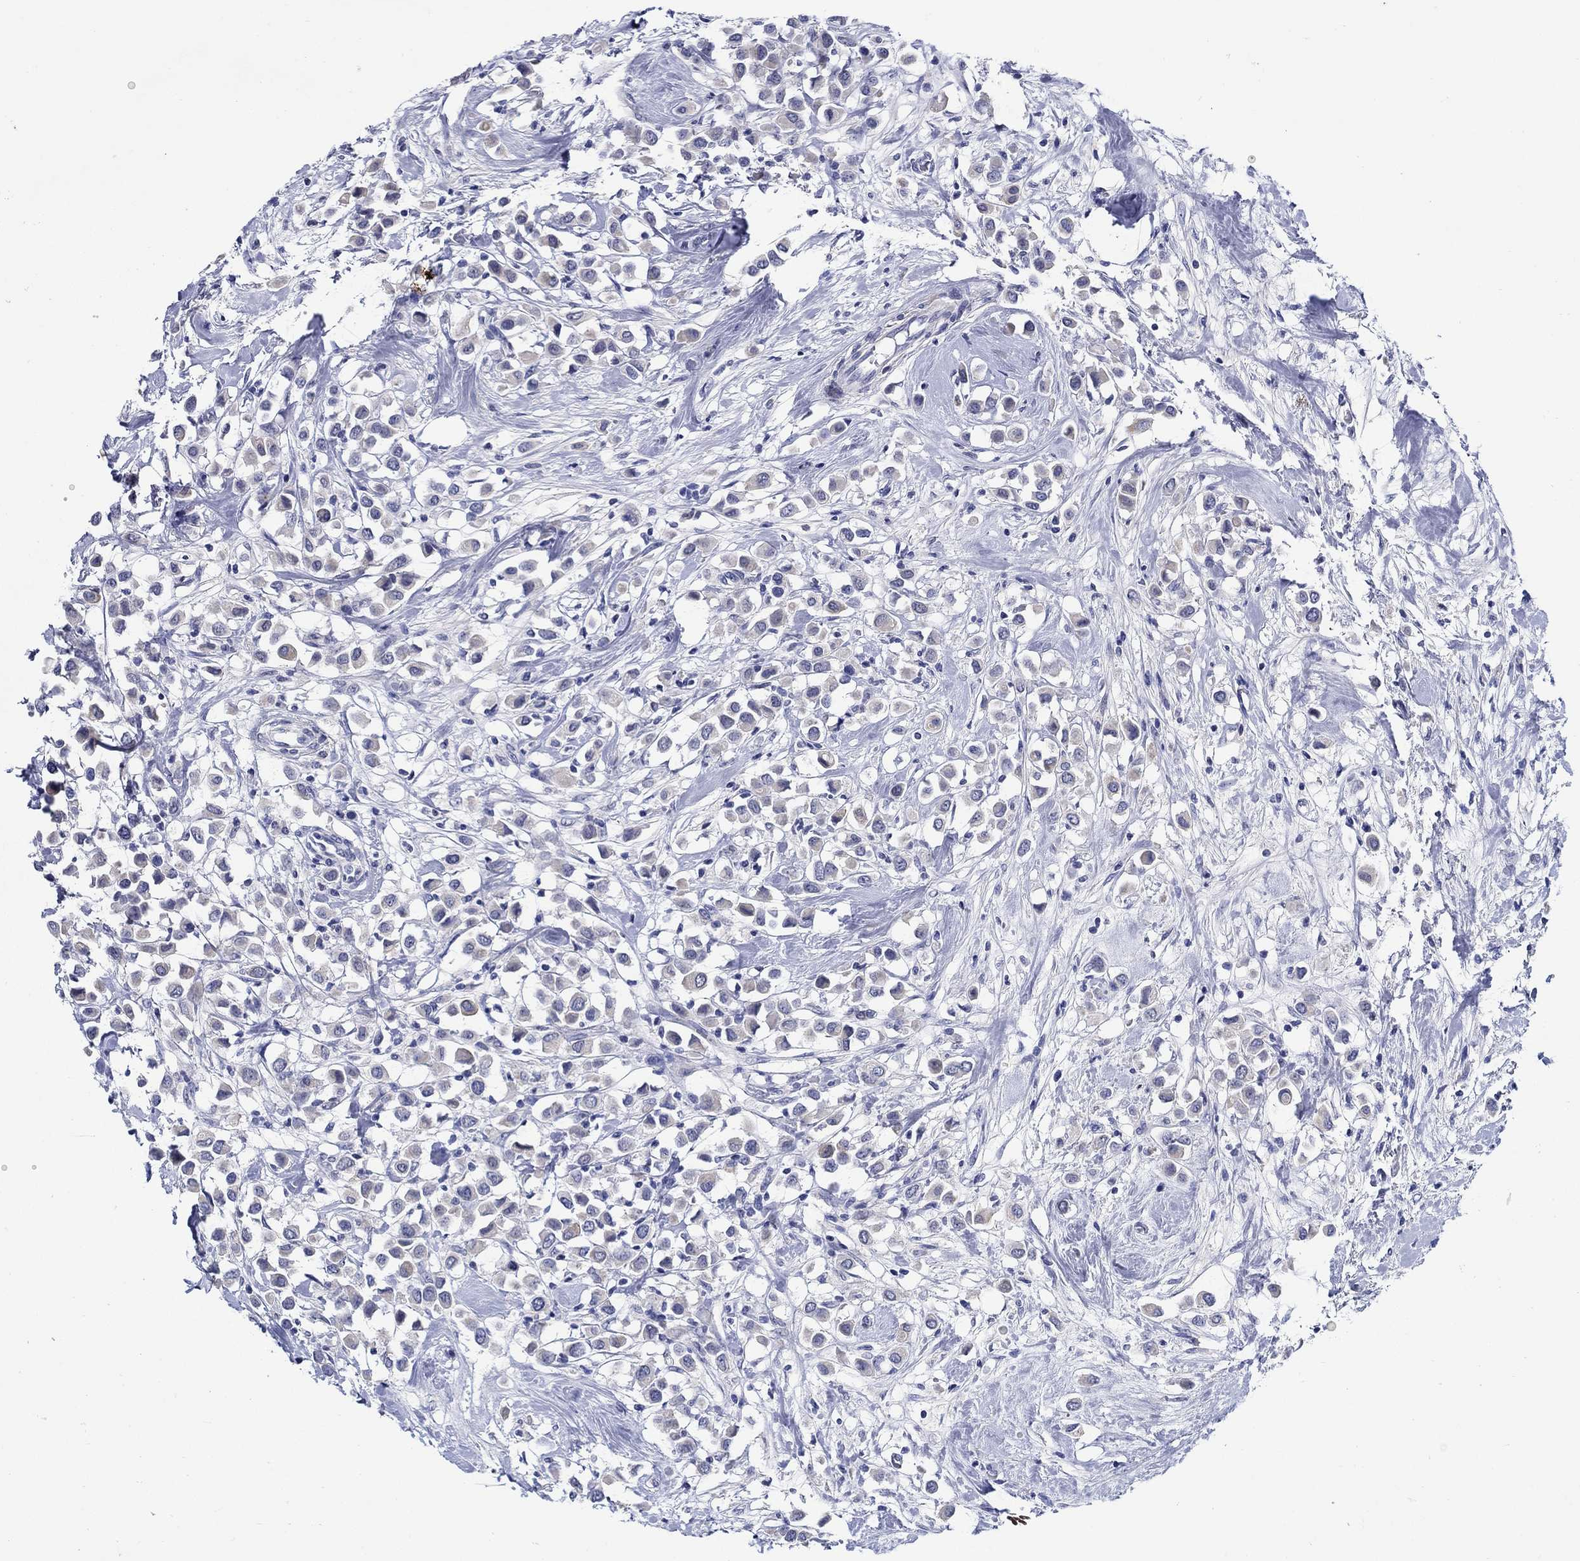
{"staining": {"intensity": "negative", "quantity": "none", "location": "none"}, "tissue": "breast cancer", "cell_type": "Tumor cells", "image_type": "cancer", "snomed": [{"axis": "morphology", "description": "Duct carcinoma"}, {"axis": "topography", "description": "Breast"}], "caption": "Breast infiltrating ductal carcinoma stained for a protein using IHC reveals no staining tumor cells.", "gene": "MC2R", "patient": {"sex": "female", "age": 61}}